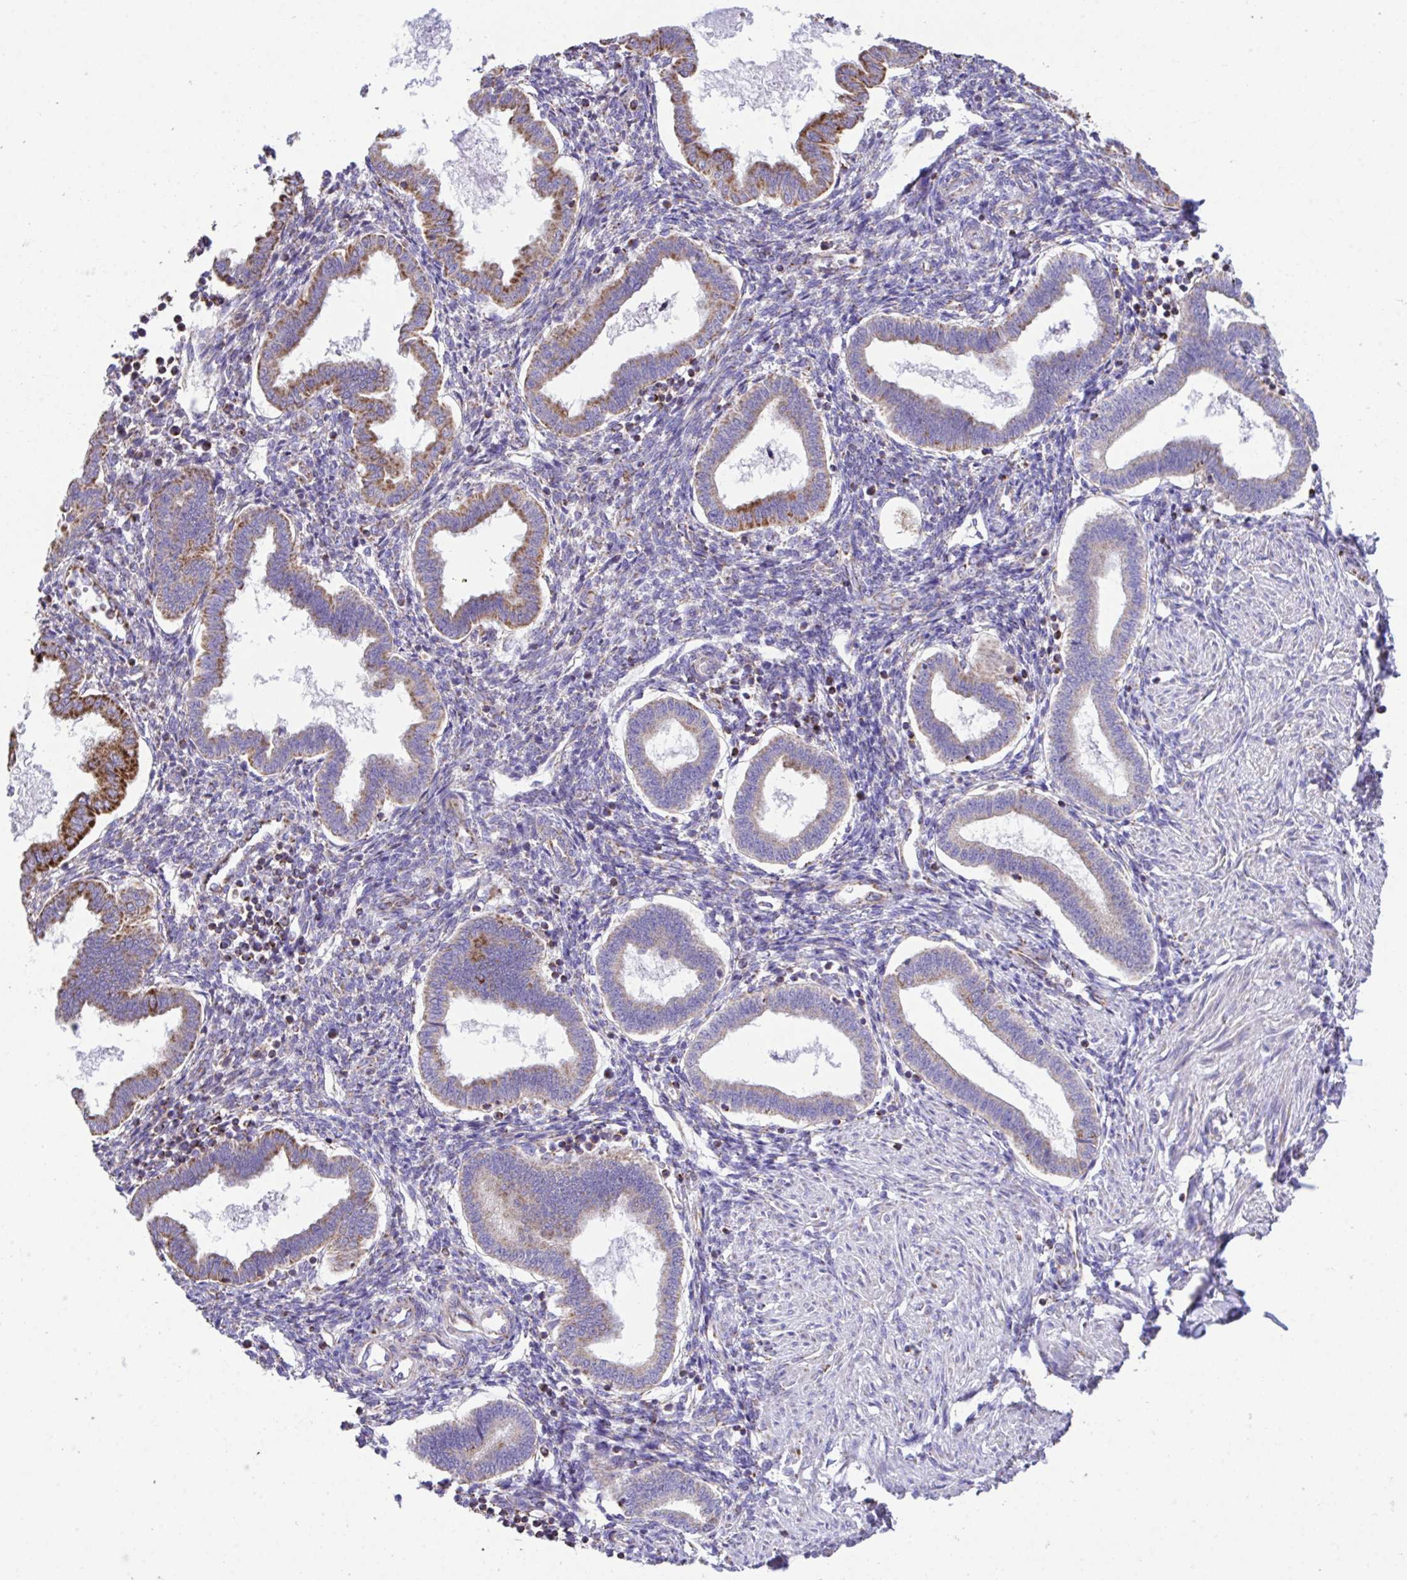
{"staining": {"intensity": "negative", "quantity": "none", "location": "none"}, "tissue": "endometrium", "cell_type": "Cells in endometrial stroma", "image_type": "normal", "snomed": [{"axis": "morphology", "description": "Normal tissue, NOS"}, {"axis": "topography", "description": "Endometrium"}], "caption": "Immunohistochemistry (IHC) of unremarkable human endometrium reveals no expression in cells in endometrial stroma.", "gene": "PCMTD2", "patient": {"sex": "female", "age": 24}}